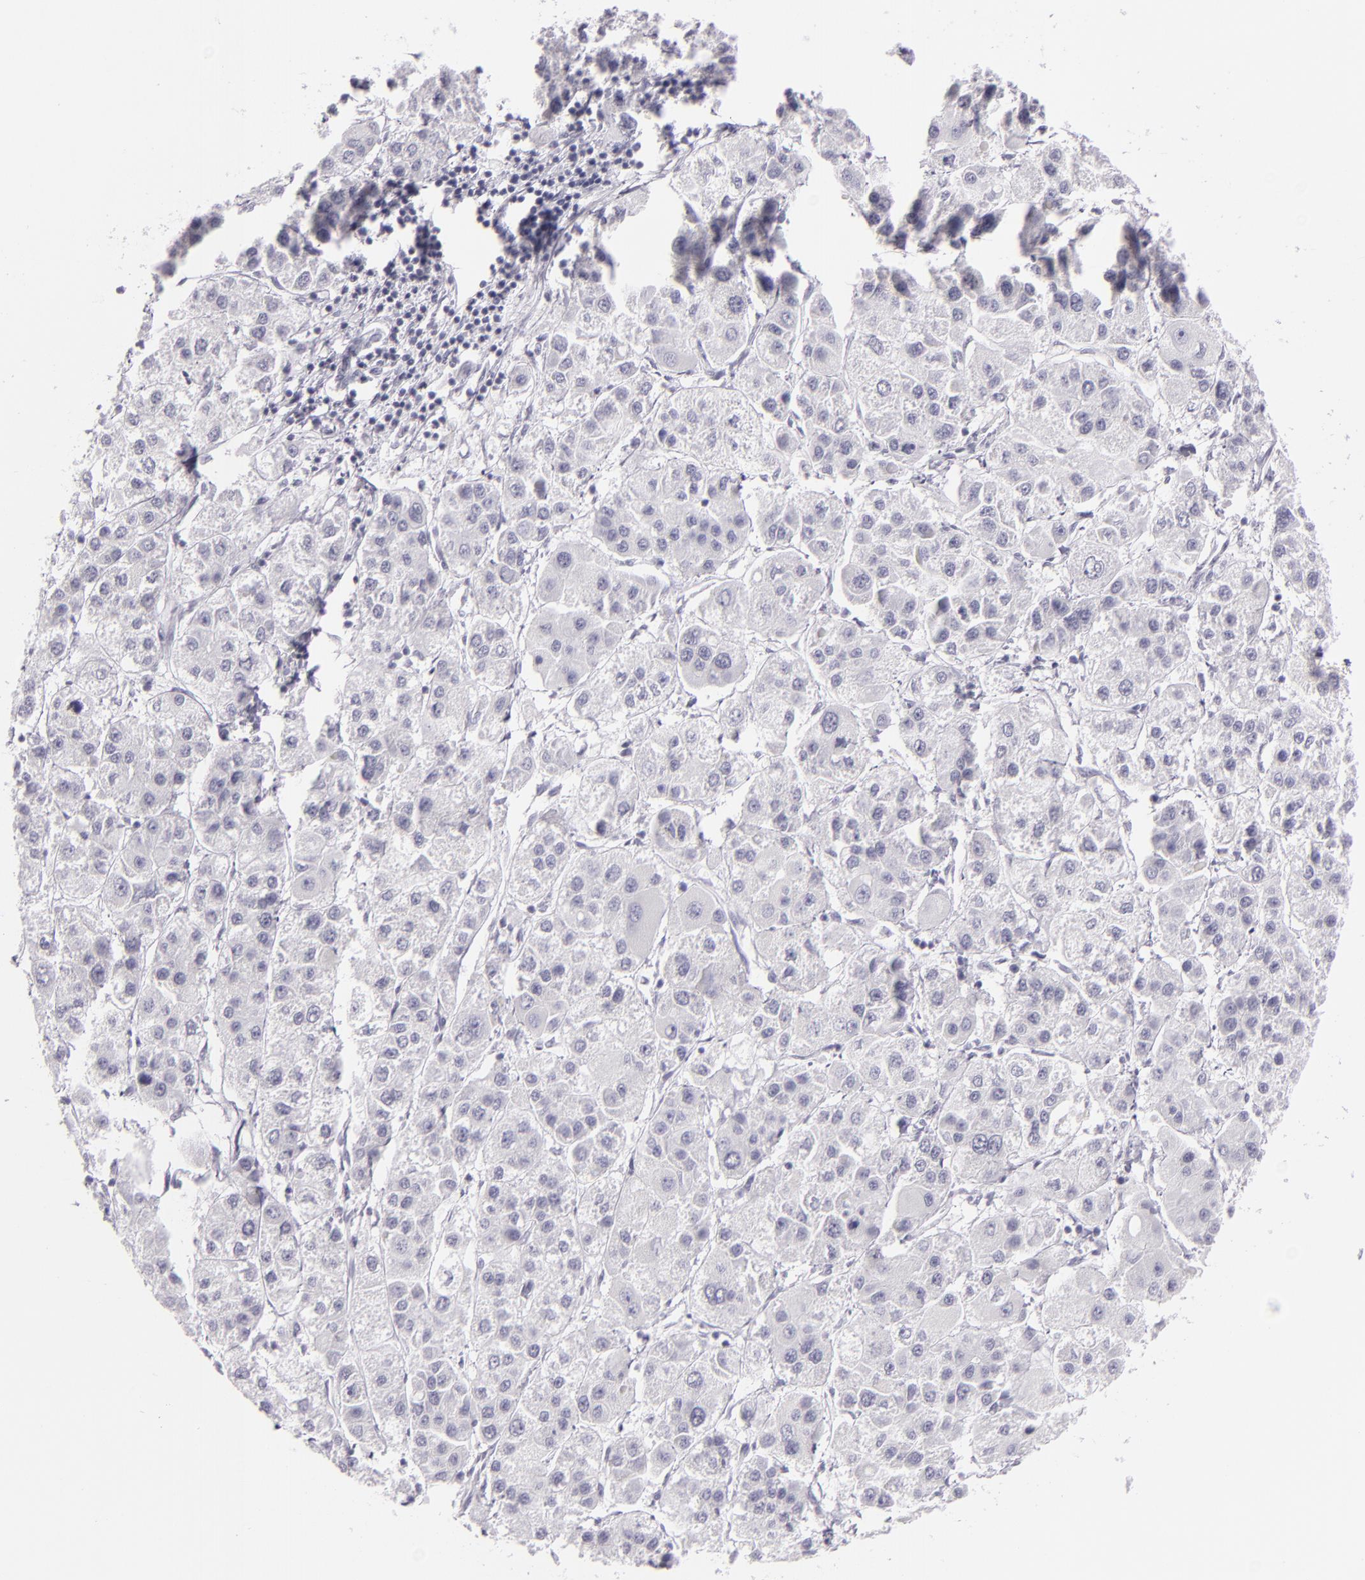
{"staining": {"intensity": "negative", "quantity": "none", "location": "none"}, "tissue": "liver cancer", "cell_type": "Tumor cells", "image_type": "cancer", "snomed": [{"axis": "morphology", "description": "Carcinoma, Hepatocellular, NOS"}, {"axis": "topography", "description": "Liver"}], "caption": "Tumor cells are negative for protein expression in human hepatocellular carcinoma (liver).", "gene": "MCM3", "patient": {"sex": "female", "age": 85}}